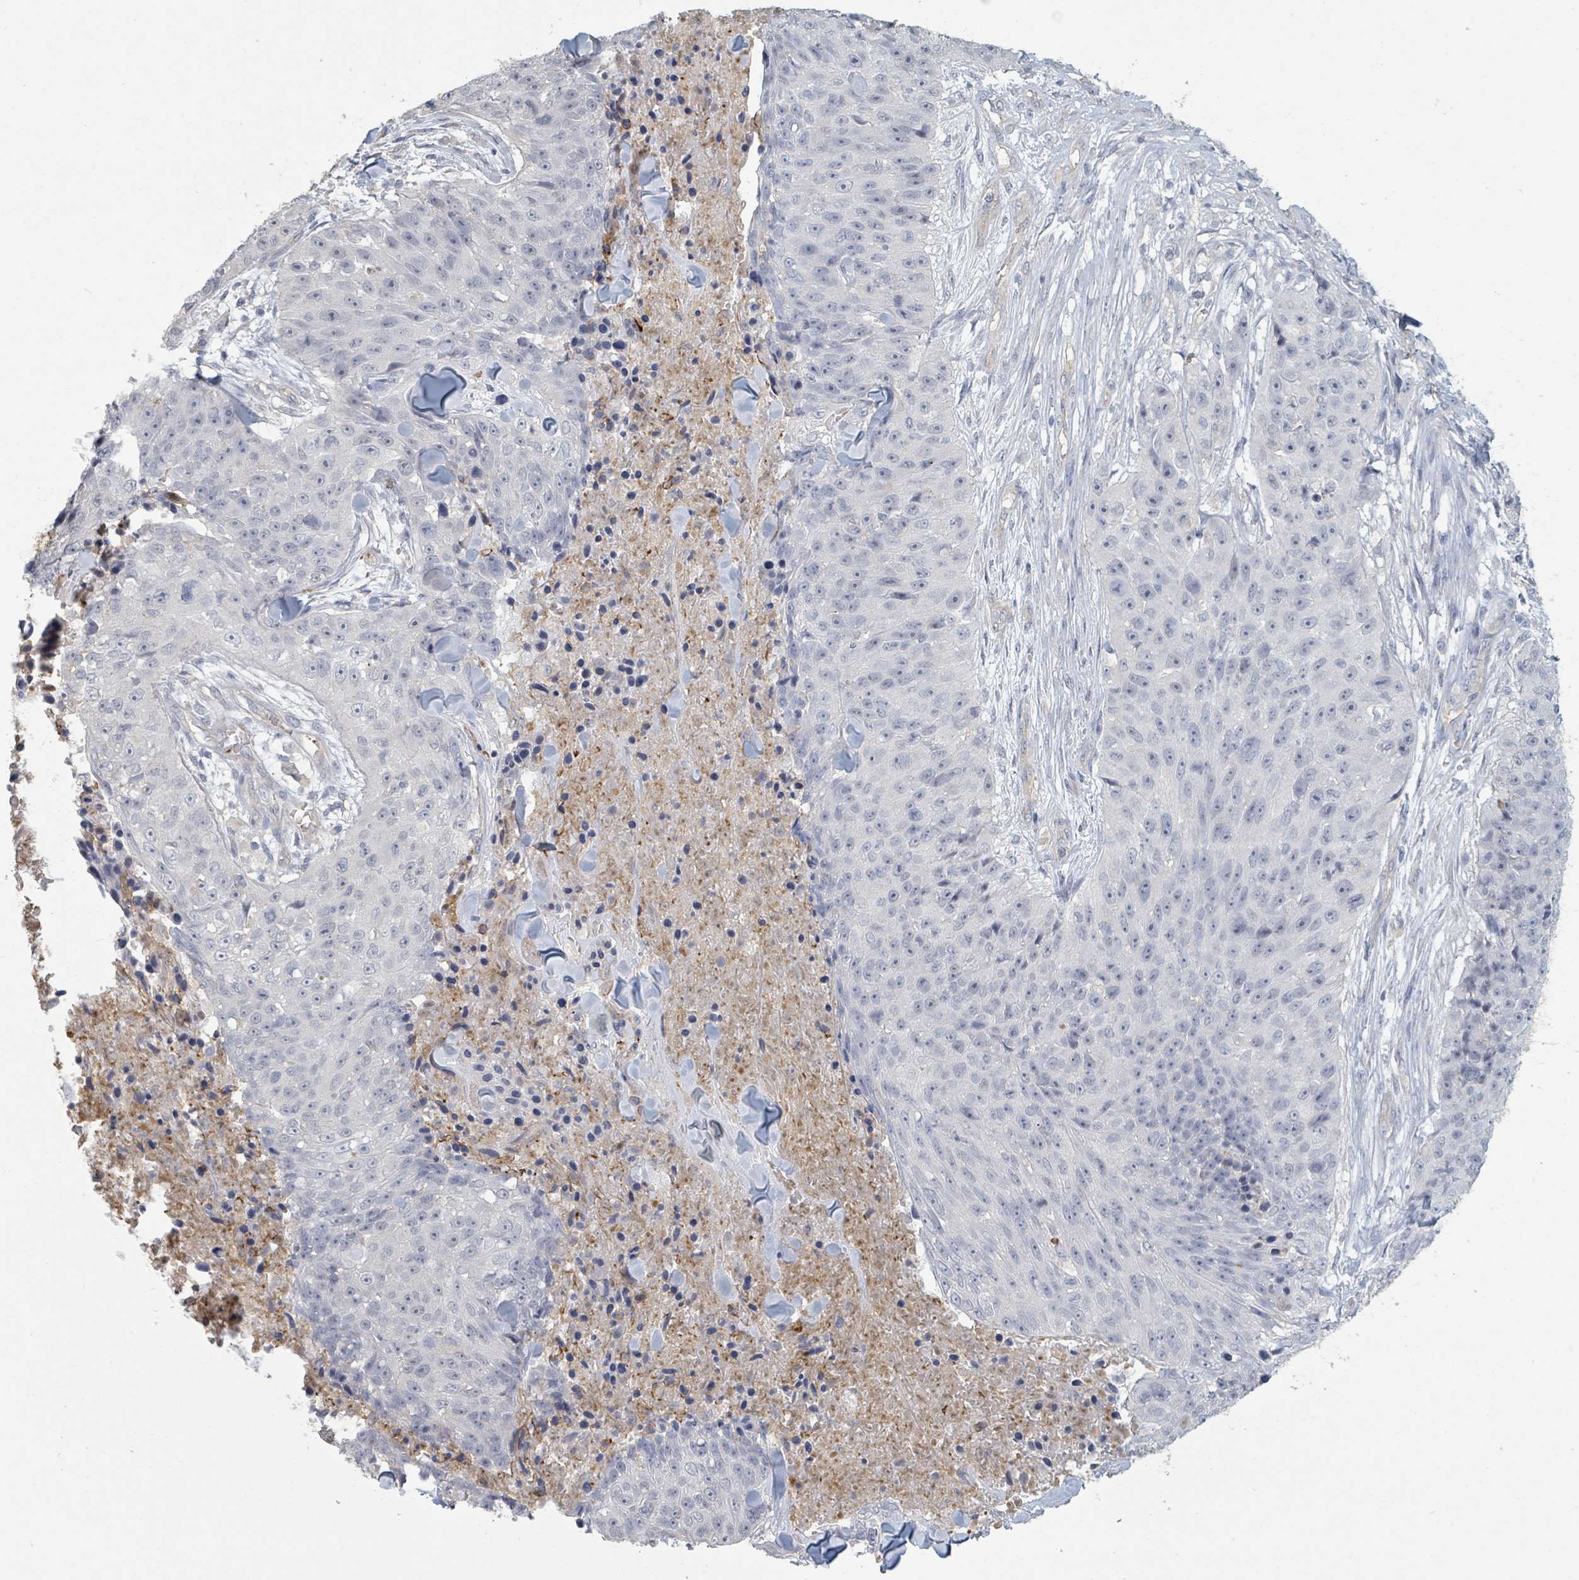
{"staining": {"intensity": "negative", "quantity": "none", "location": "none"}, "tissue": "skin cancer", "cell_type": "Tumor cells", "image_type": "cancer", "snomed": [{"axis": "morphology", "description": "Squamous cell carcinoma, NOS"}, {"axis": "topography", "description": "Skin"}], "caption": "Immunohistochemistry (IHC) of human squamous cell carcinoma (skin) demonstrates no staining in tumor cells.", "gene": "PLAUR", "patient": {"sex": "female", "age": 87}}